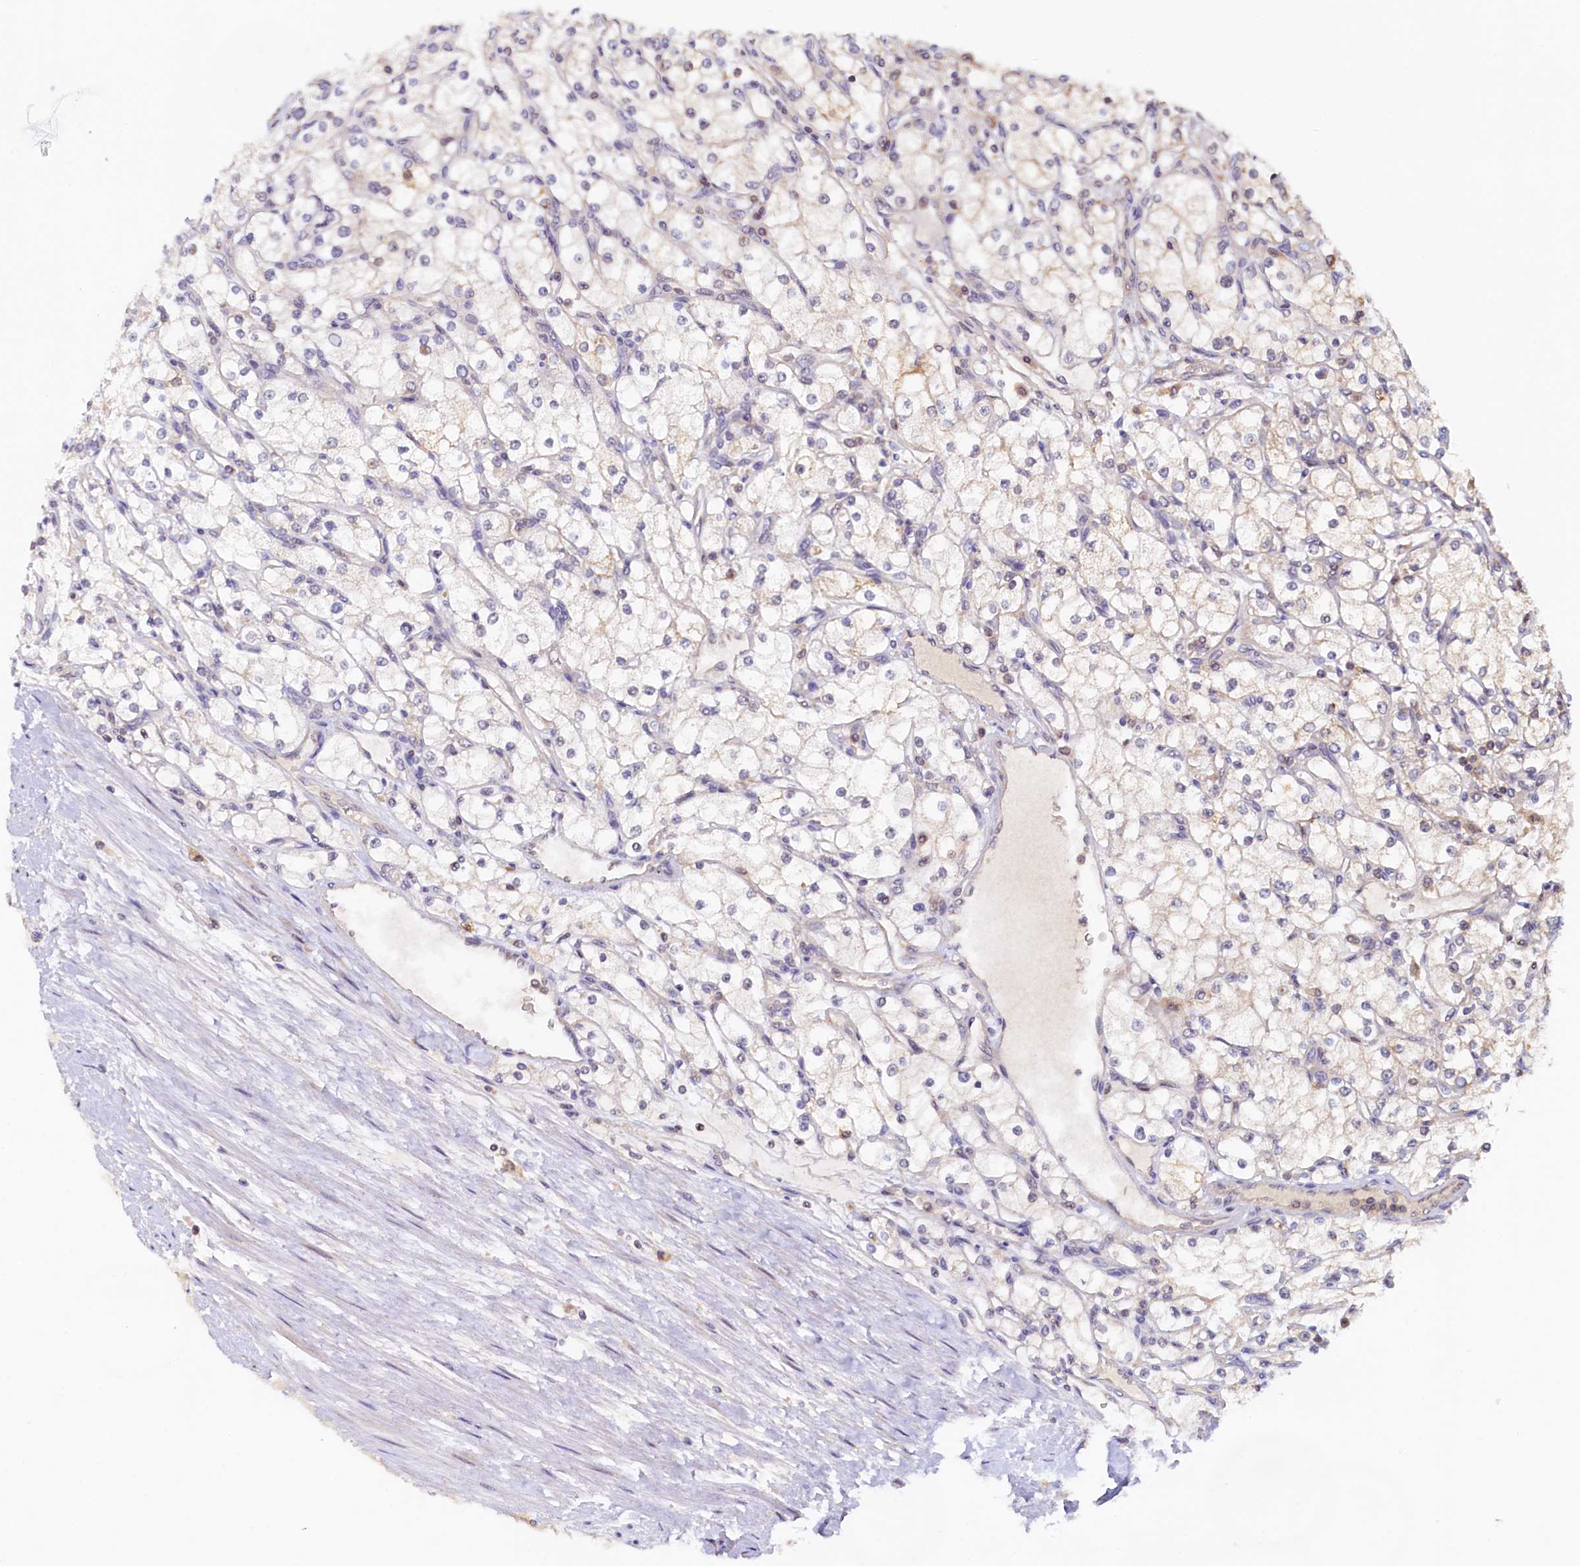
{"staining": {"intensity": "negative", "quantity": "none", "location": "none"}, "tissue": "renal cancer", "cell_type": "Tumor cells", "image_type": "cancer", "snomed": [{"axis": "morphology", "description": "Adenocarcinoma, NOS"}, {"axis": "topography", "description": "Kidney"}], "caption": "Immunohistochemistry (IHC) micrograph of neoplastic tissue: adenocarcinoma (renal) stained with DAB reveals no significant protein staining in tumor cells. The staining is performed using DAB brown chromogen with nuclei counter-stained in using hematoxylin.", "gene": "PAAF1", "patient": {"sex": "male", "age": 80}}